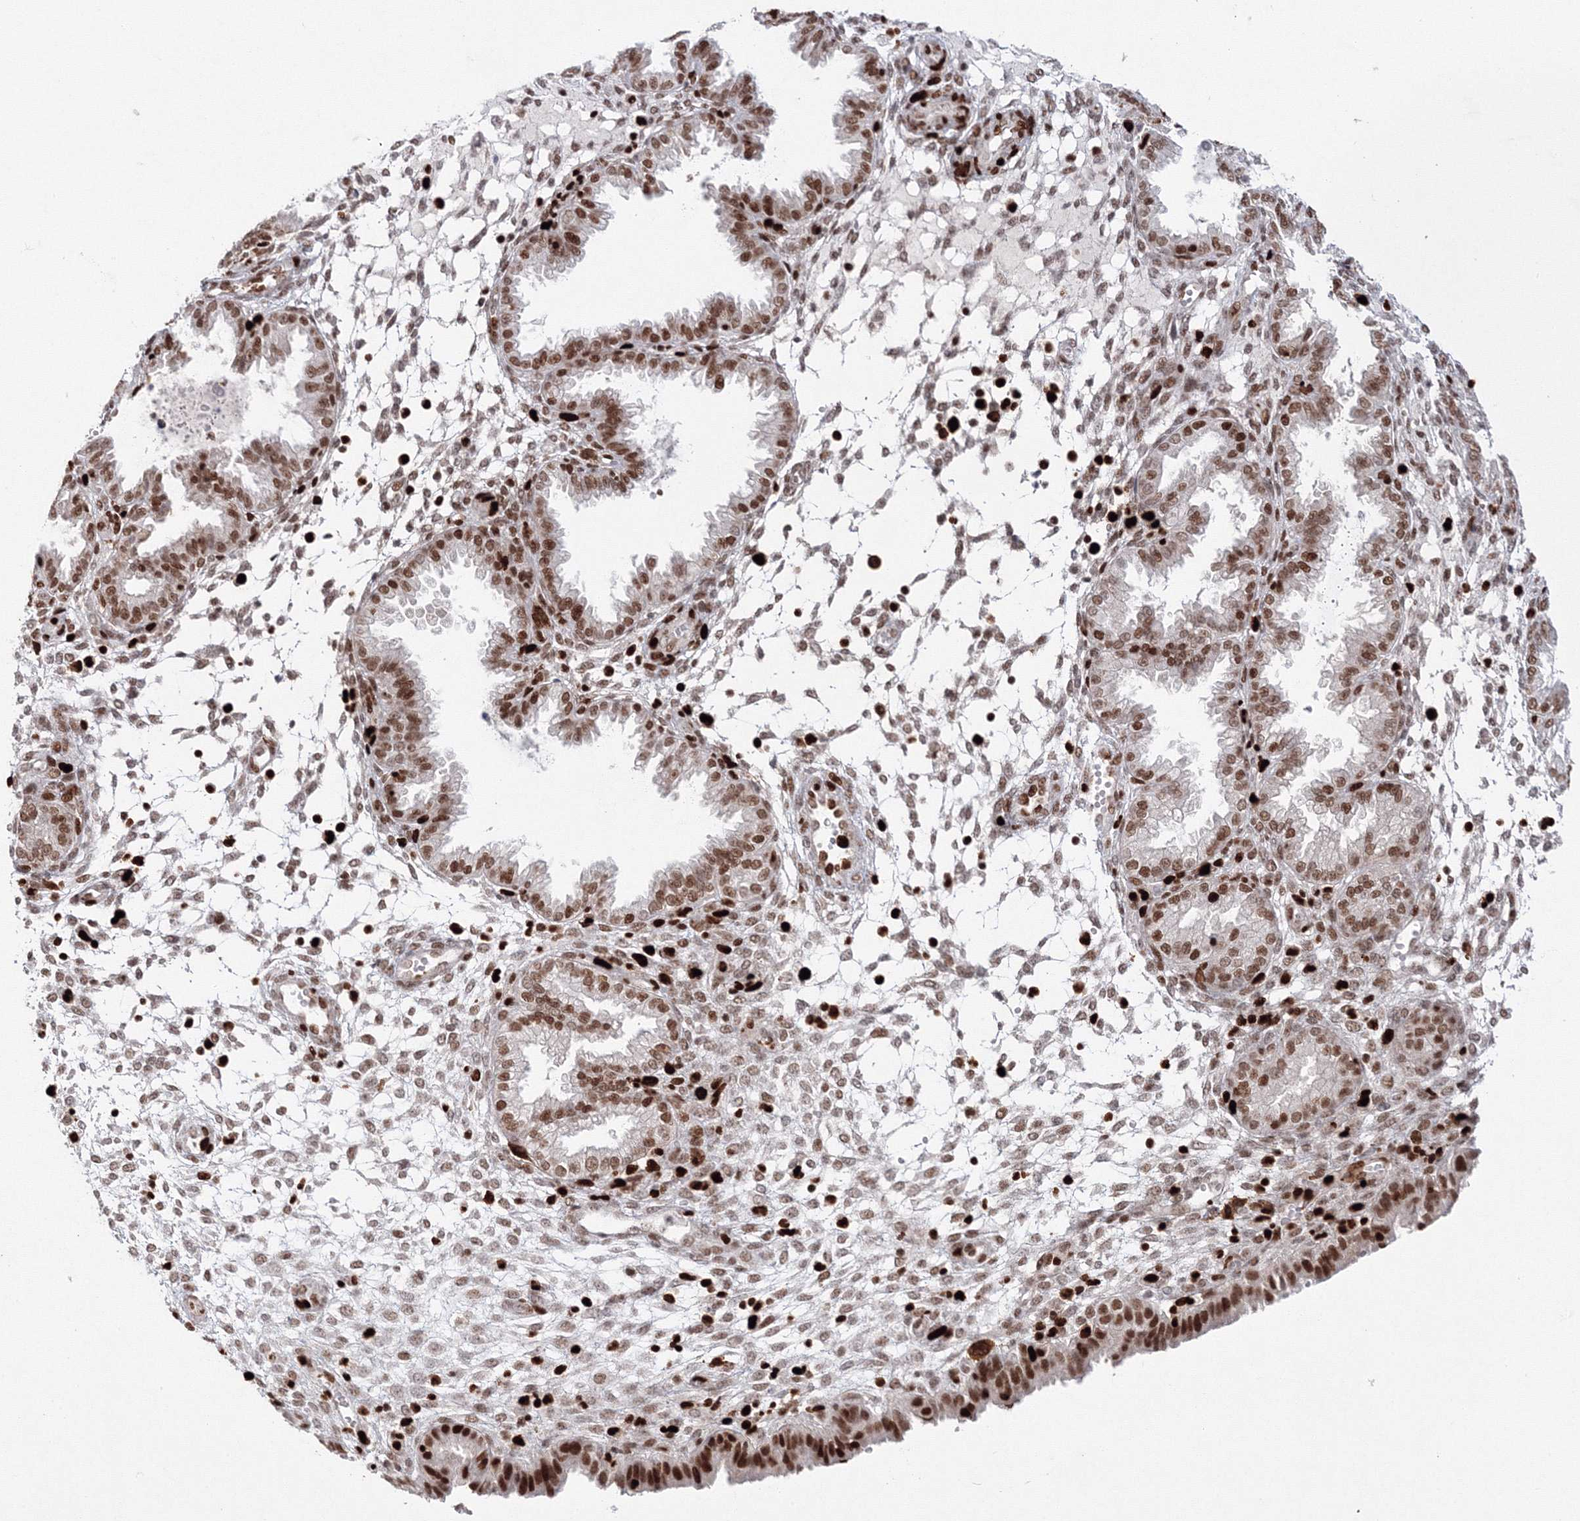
{"staining": {"intensity": "strong", "quantity": "25%-75%", "location": "nuclear"}, "tissue": "endometrium", "cell_type": "Cells in endometrial stroma", "image_type": "normal", "snomed": [{"axis": "morphology", "description": "Normal tissue, NOS"}, {"axis": "topography", "description": "Endometrium"}], "caption": "Cells in endometrial stroma exhibit high levels of strong nuclear staining in about 25%-75% of cells in normal endometrium. The protein is shown in brown color, while the nuclei are stained blue.", "gene": "LIG1", "patient": {"sex": "female", "age": 33}}